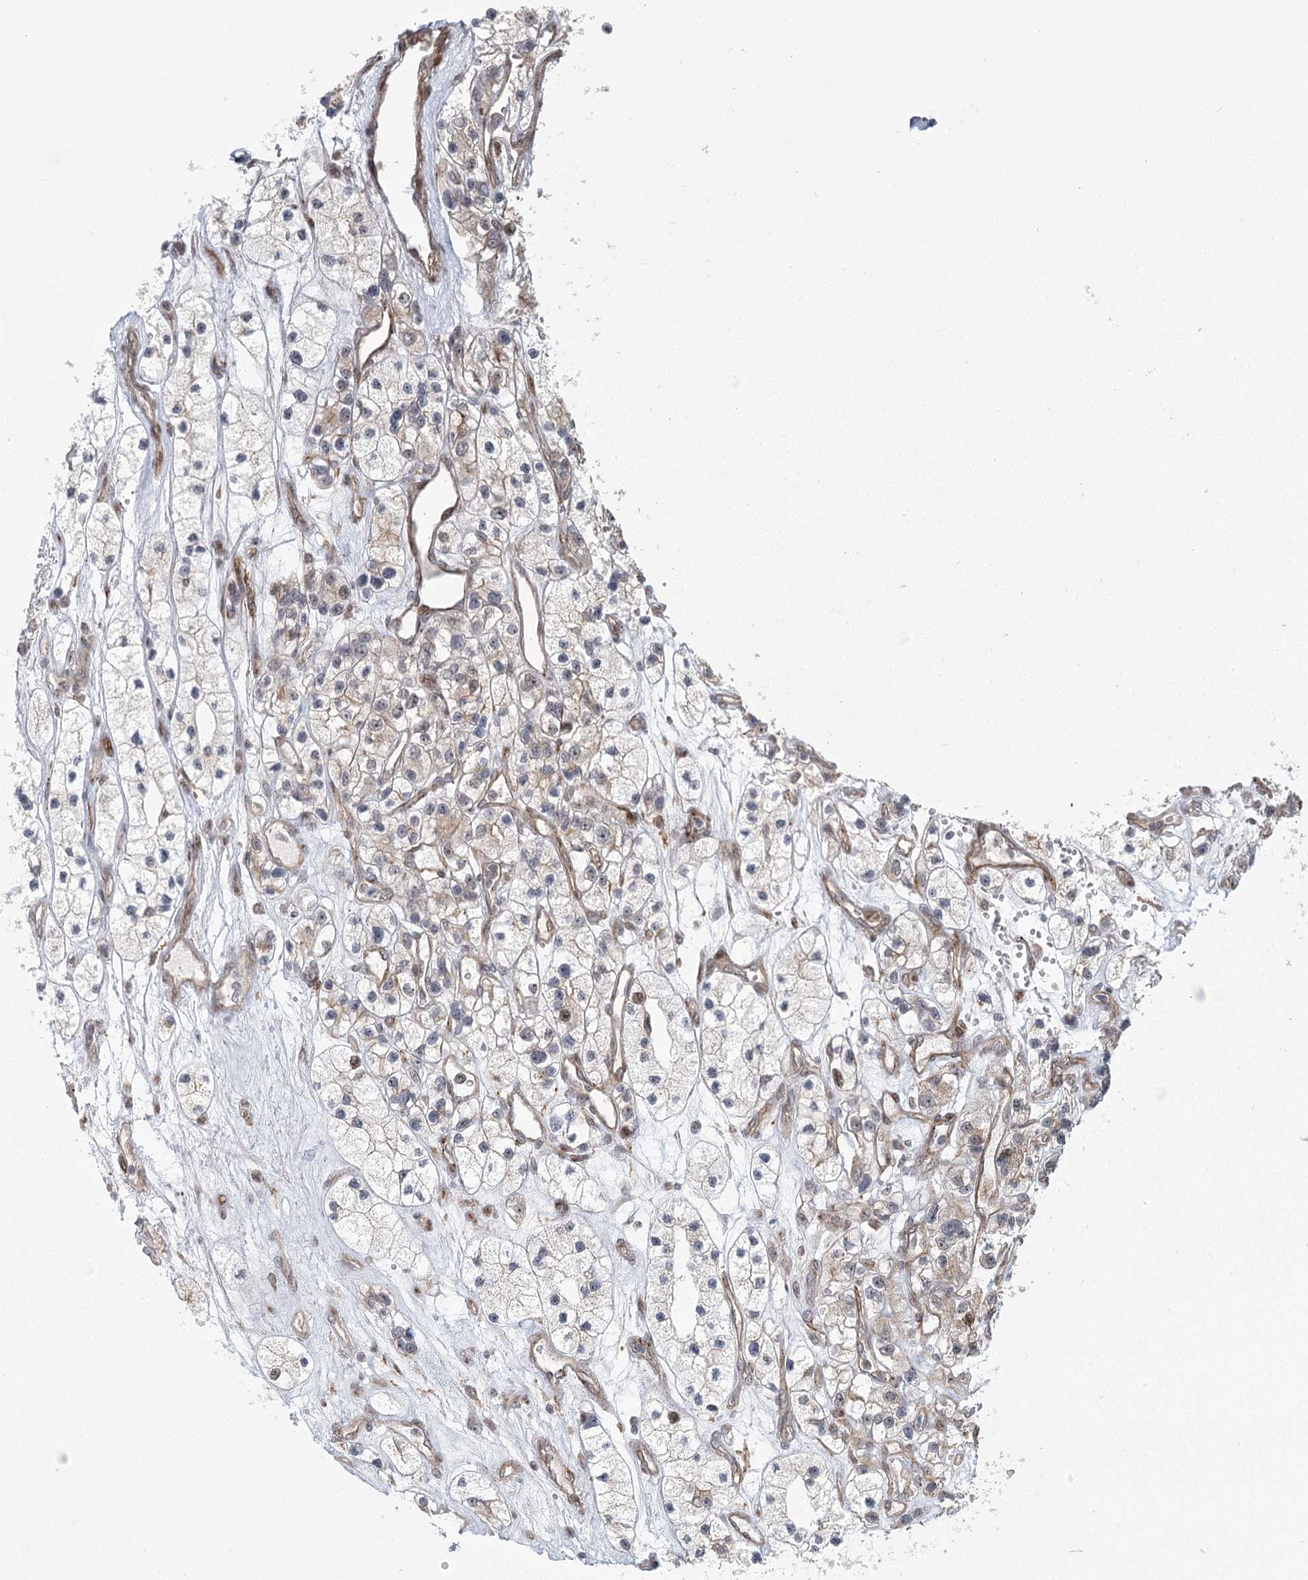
{"staining": {"intensity": "negative", "quantity": "none", "location": "none"}, "tissue": "renal cancer", "cell_type": "Tumor cells", "image_type": "cancer", "snomed": [{"axis": "morphology", "description": "Adenocarcinoma, NOS"}, {"axis": "topography", "description": "Kidney"}], "caption": "Renal cancer (adenocarcinoma) stained for a protein using immunohistochemistry (IHC) displays no positivity tumor cells.", "gene": "PARM1", "patient": {"sex": "female", "age": 57}}